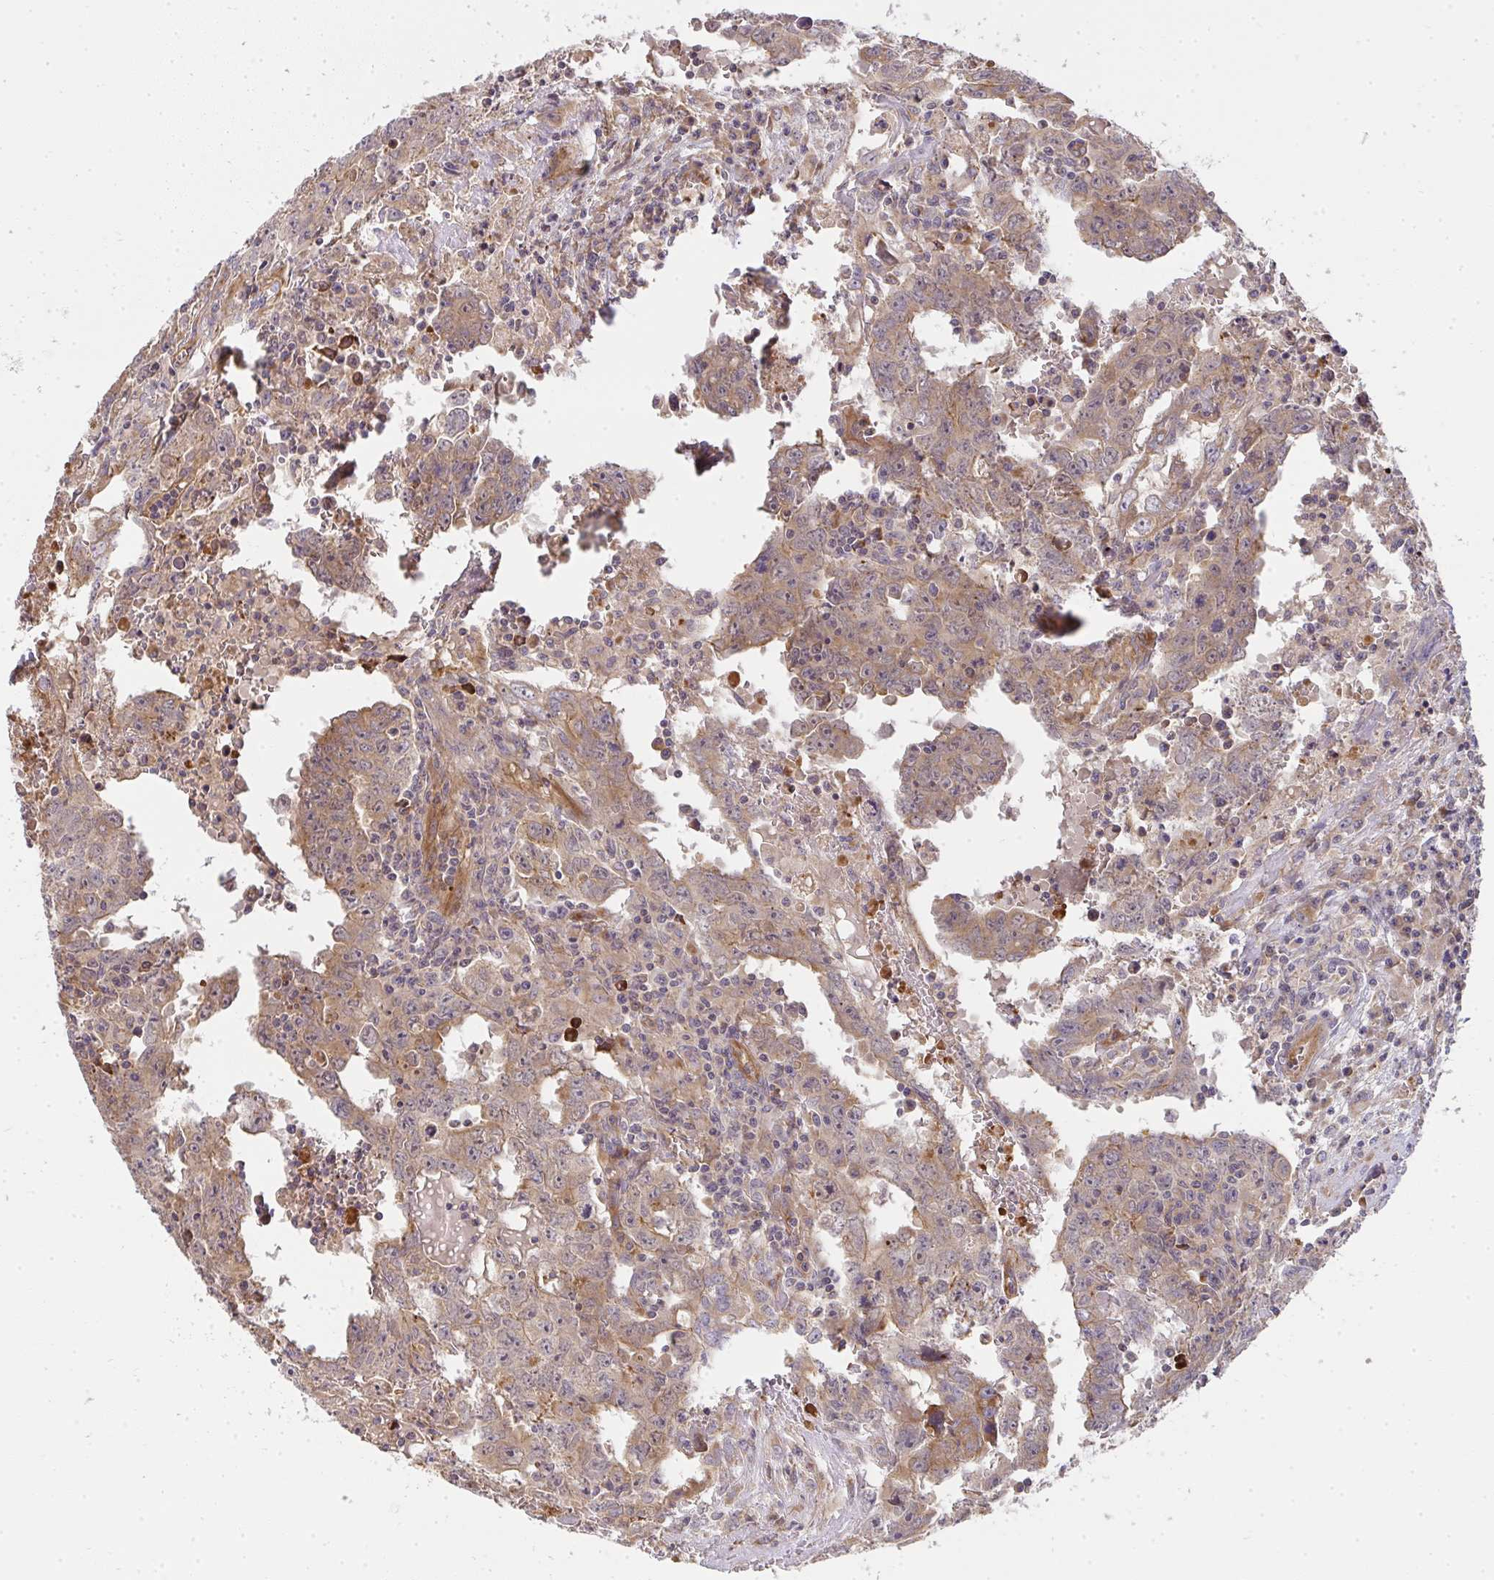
{"staining": {"intensity": "weak", "quantity": ">75%", "location": "cytoplasmic/membranous"}, "tissue": "testis cancer", "cell_type": "Tumor cells", "image_type": "cancer", "snomed": [{"axis": "morphology", "description": "Carcinoma, Embryonal, NOS"}, {"axis": "topography", "description": "Testis"}], "caption": "The image exhibits staining of testis cancer, revealing weak cytoplasmic/membranous protein expression (brown color) within tumor cells. The staining is performed using DAB brown chromogen to label protein expression. The nuclei are counter-stained blue using hematoxylin.", "gene": "B4GALT6", "patient": {"sex": "male", "age": 22}}